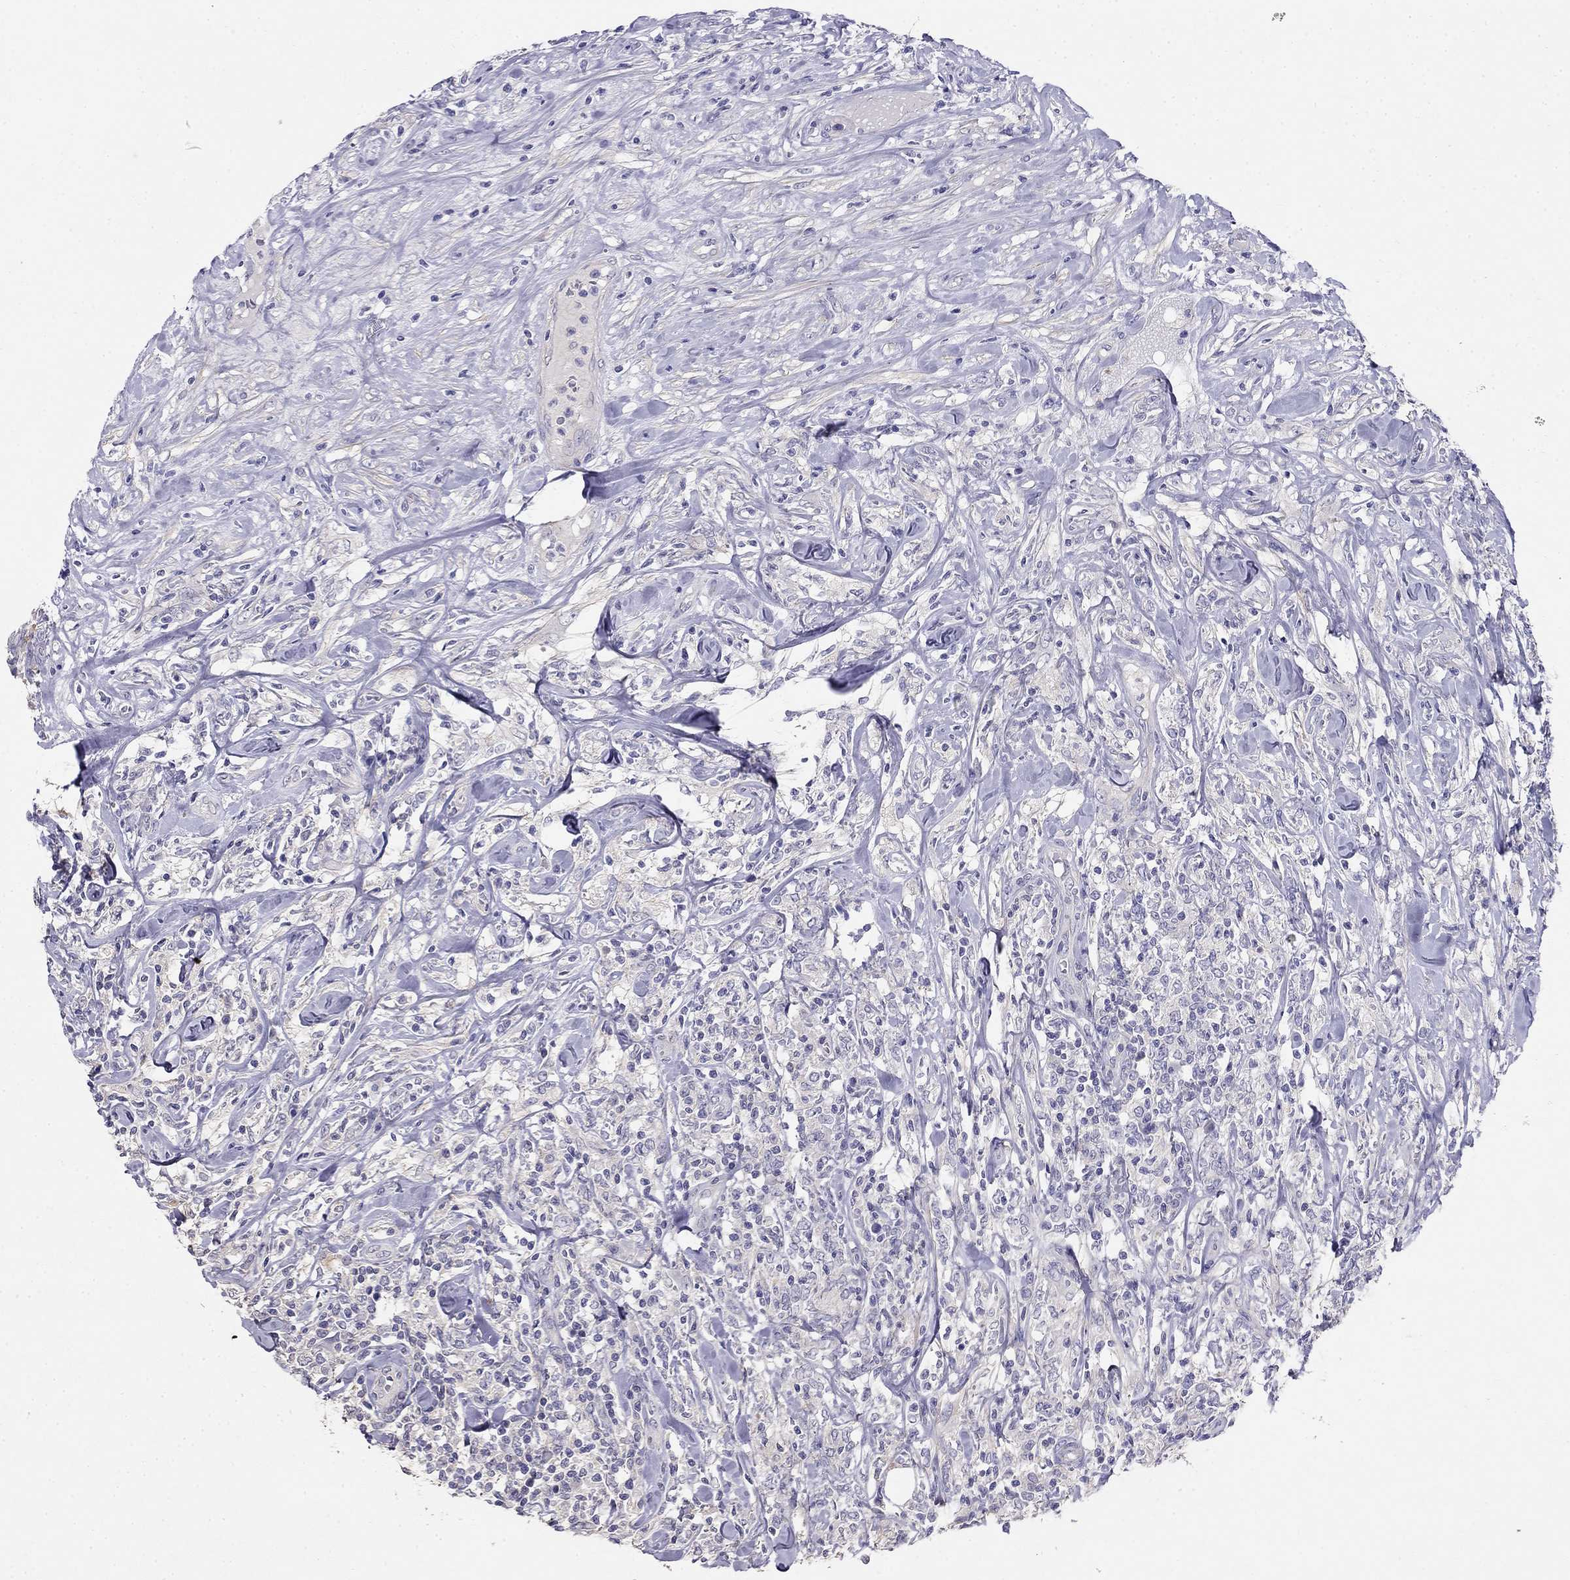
{"staining": {"intensity": "negative", "quantity": "none", "location": "none"}, "tissue": "lymphoma", "cell_type": "Tumor cells", "image_type": "cancer", "snomed": [{"axis": "morphology", "description": "Malignant lymphoma, non-Hodgkin's type, High grade"}, {"axis": "topography", "description": "Lymph node"}], "caption": "Protein analysis of malignant lymphoma, non-Hodgkin's type (high-grade) shows no significant staining in tumor cells.", "gene": "LY6H", "patient": {"sex": "female", "age": 84}}